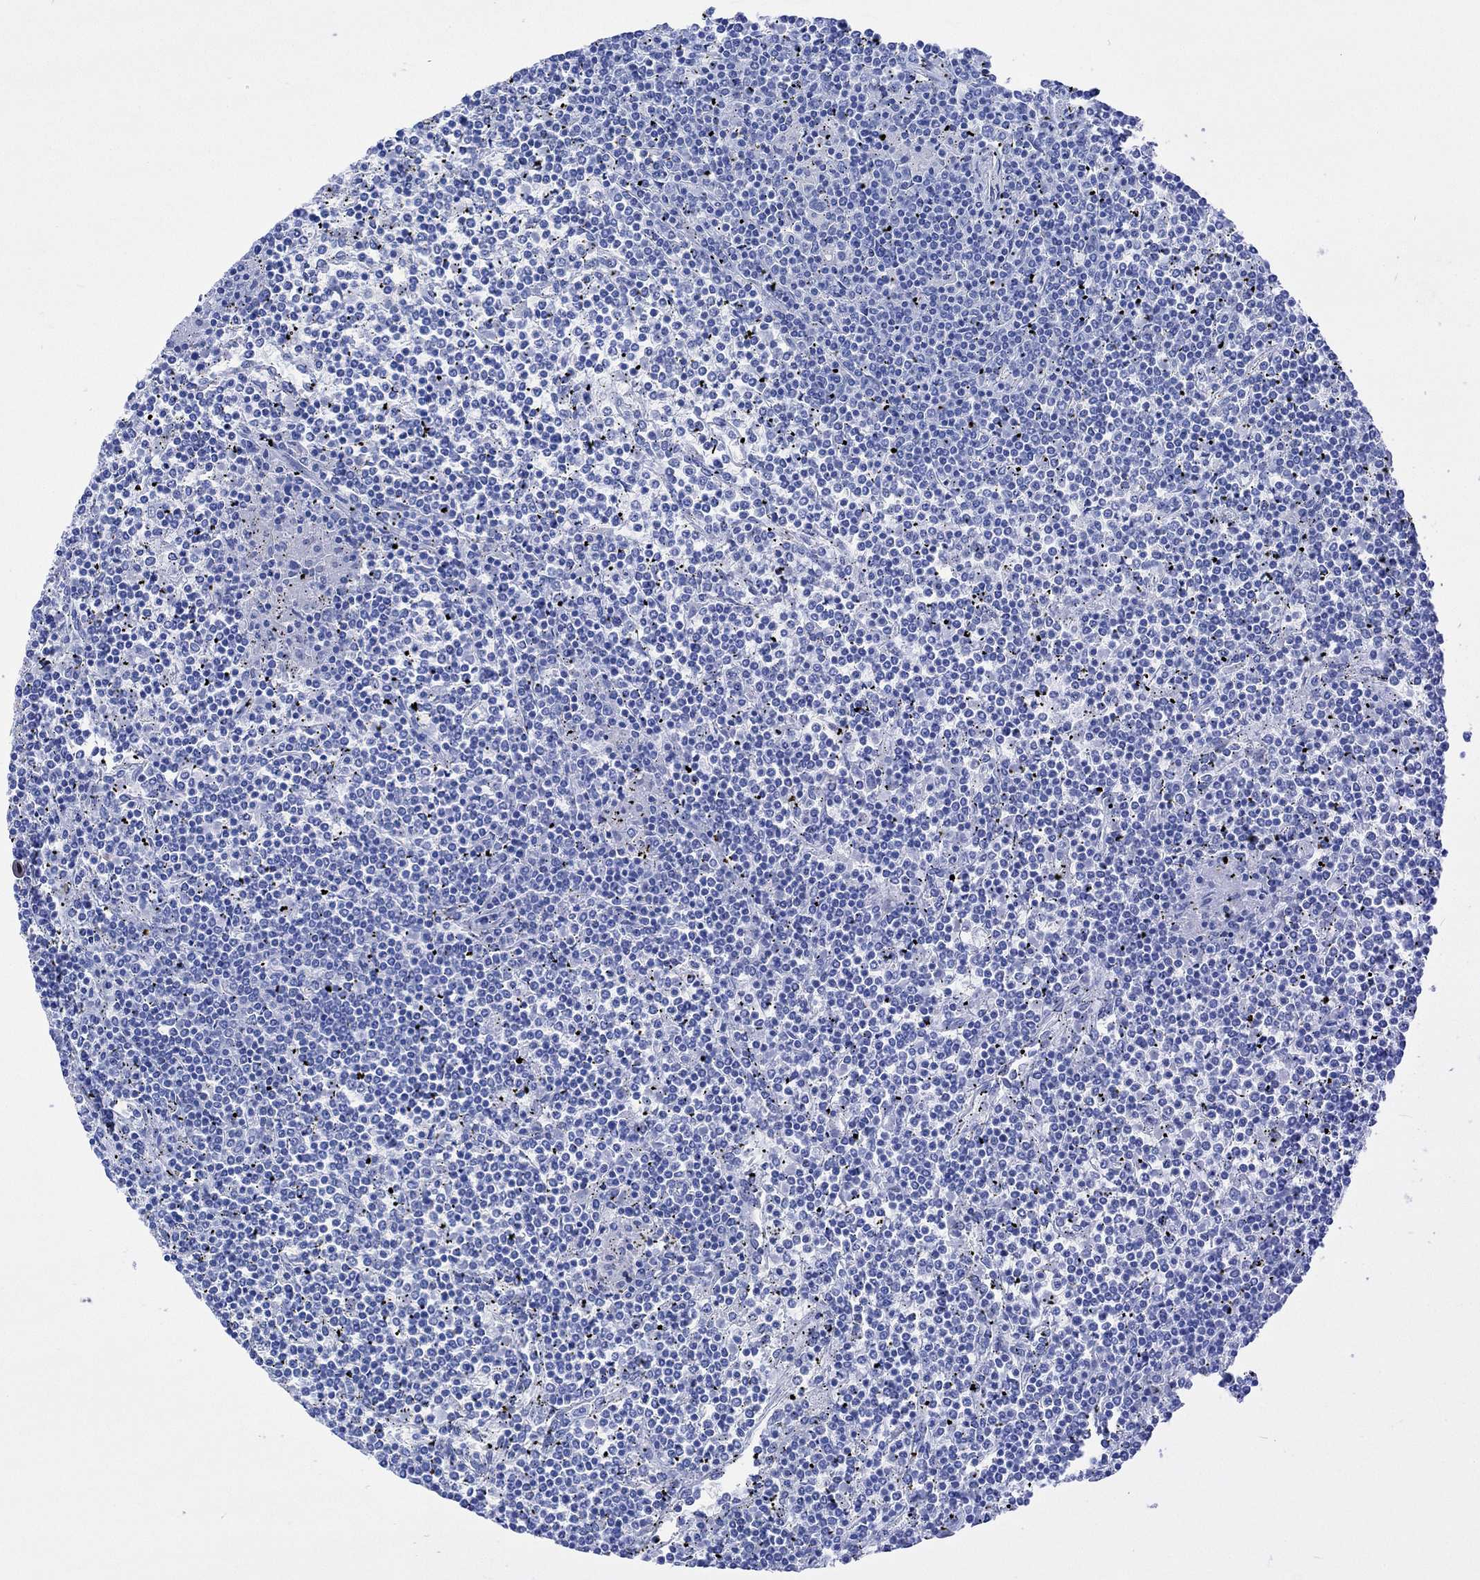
{"staining": {"intensity": "negative", "quantity": "none", "location": "none"}, "tissue": "lymphoma", "cell_type": "Tumor cells", "image_type": "cancer", "snomed": [{"axis": "morphology", "description": "Malignant lymphoma, non-Hodgkin's type, Low grade"}, {"axis": "topography", "description": "Spleen"}], "caption": "Malignant lymphoma, non-Hodgkin's type (low-grade) stained for a protein using immunohistochemistry (IHC) displays no positivity tumor cells.", "gene": "CELF4", "patient": {"sex": "female", "age": 19}}